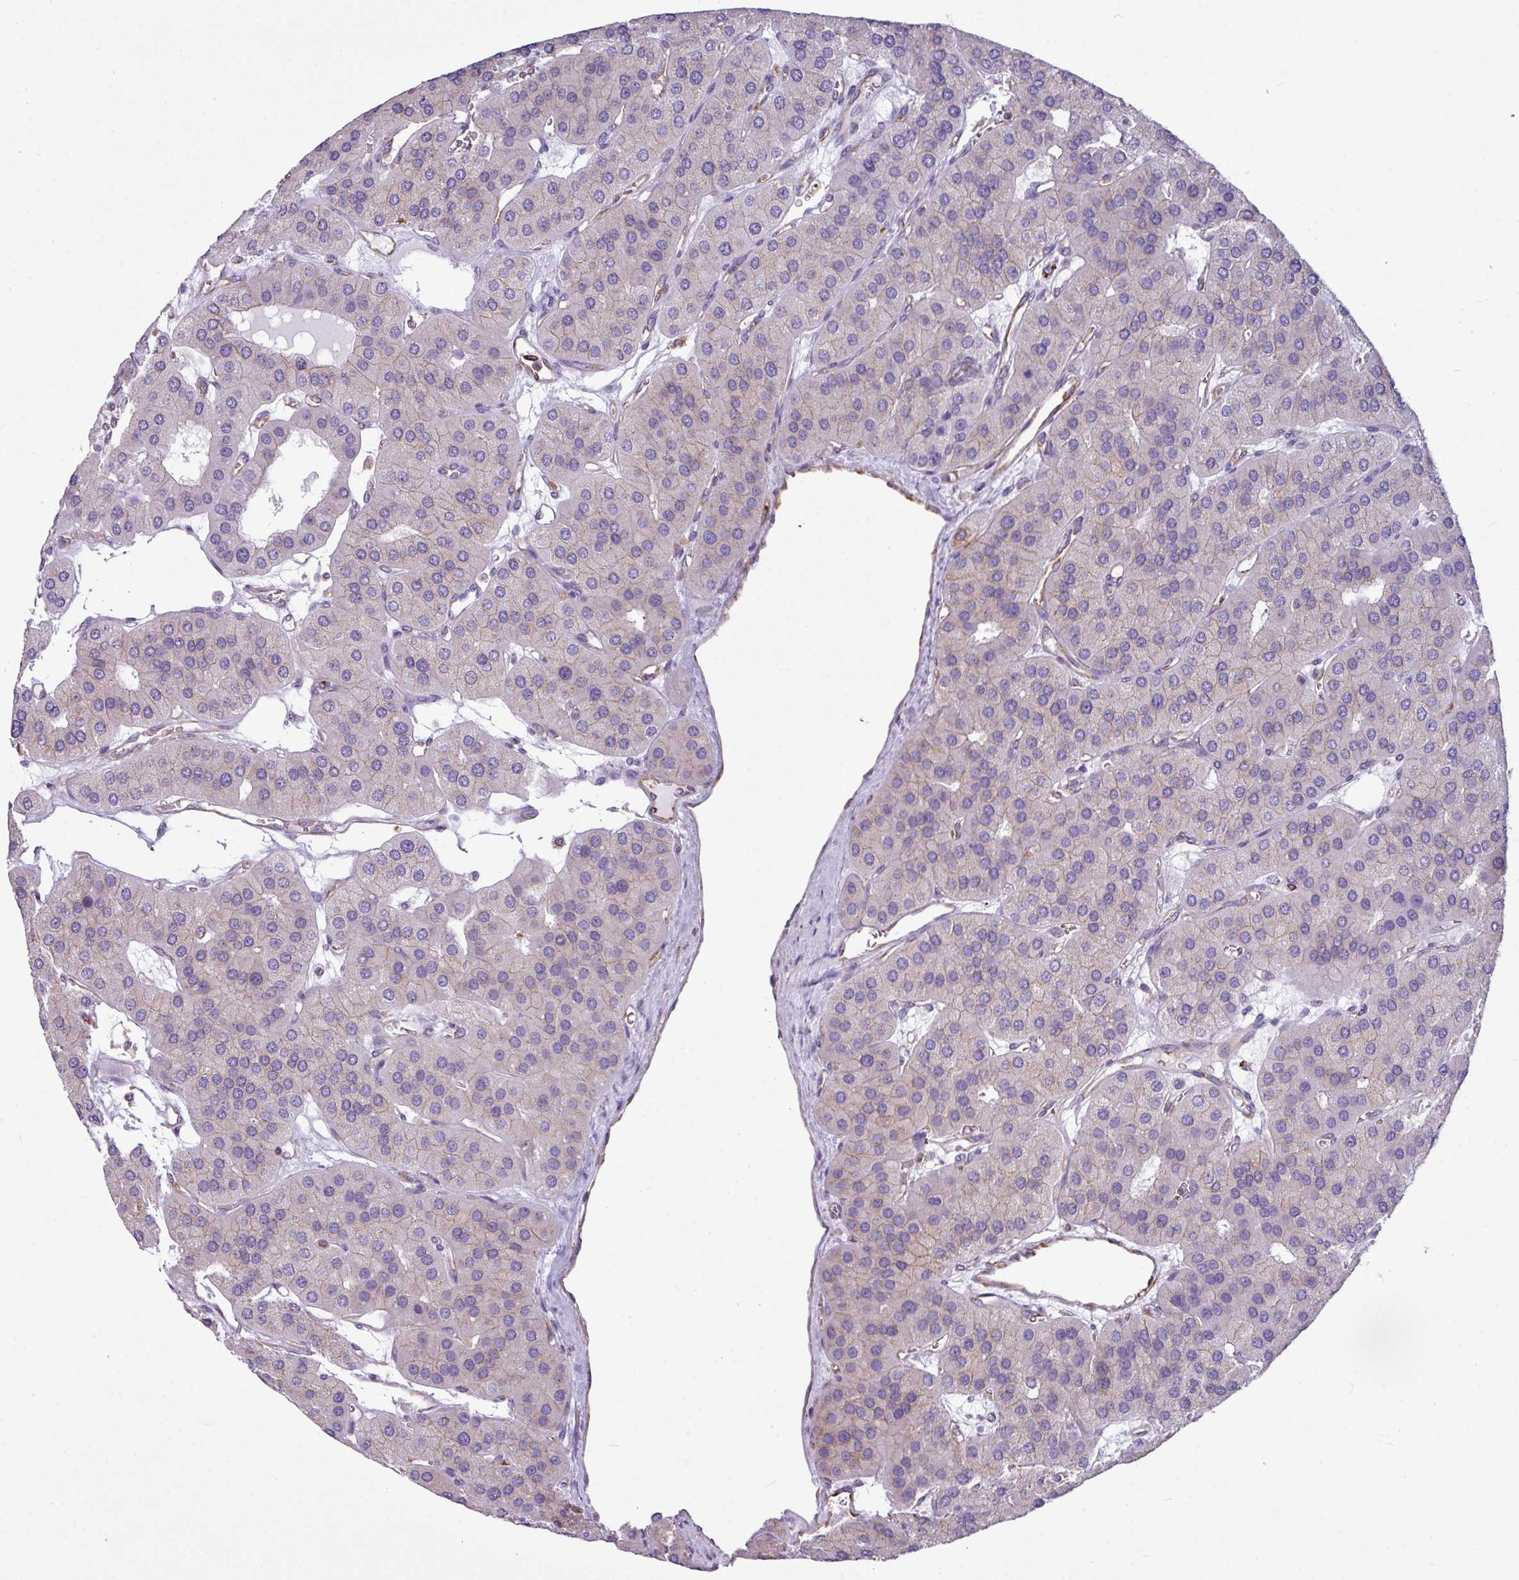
{"staining": {"intensity": "negative", "quantity": "none", "location": "none"}, "tissue": "parathyroid gland", "cell_type": "Glandular cells", "image_type": "normal", "snomed": [{"axis": "morphology", "description": "Normal tissue, NOS"}, {"axis": "morphology", "description": "Adenoma, NOS"}, {"axis": "topography", "description": "Parathyroid gland"}], "caption": "IHC of benign human parathyroid gland reveals no positivity in glandular cells.", "gene": "XNDC1N", "patient": {"sex": "female", "age": 86}}